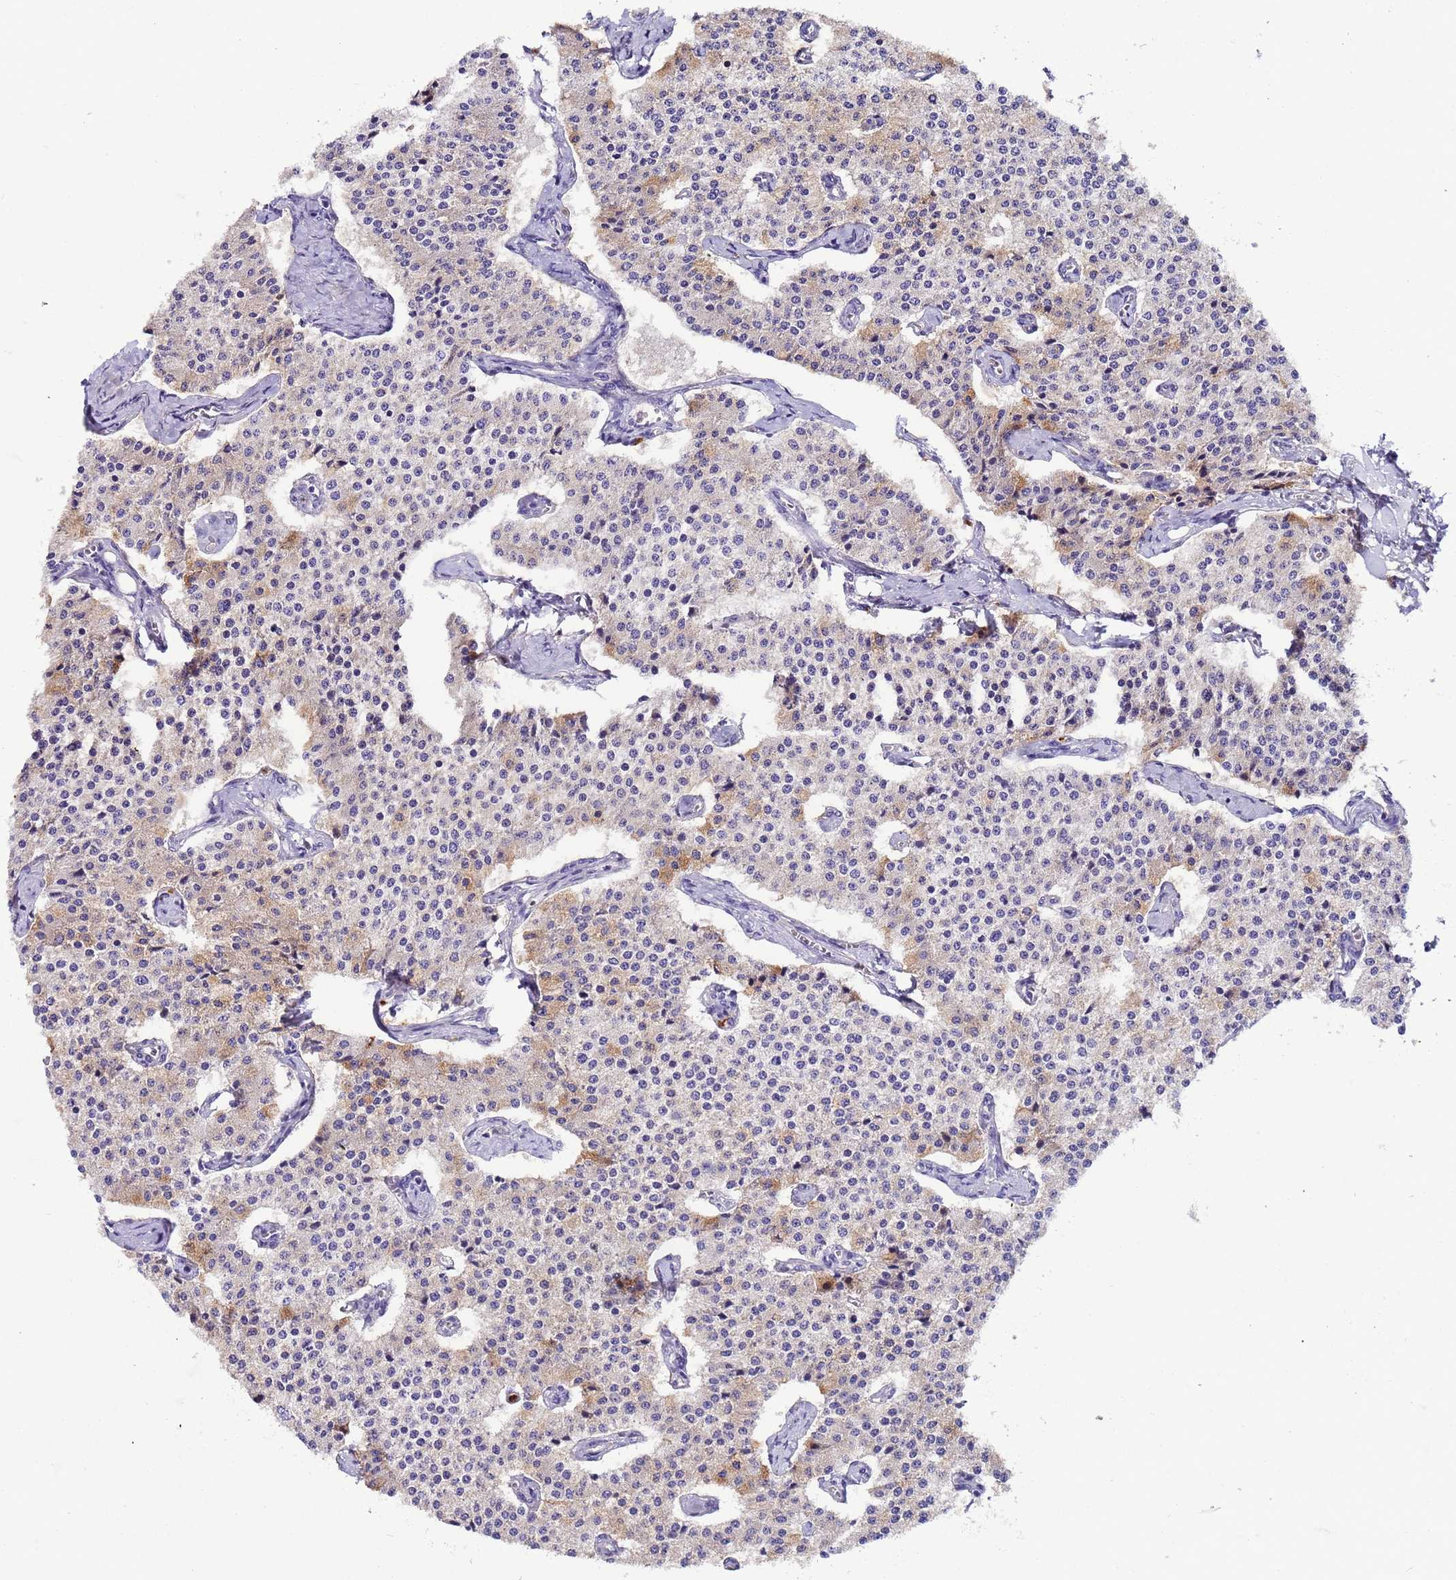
{"staining": {"intensity": "weak", "quantity": "<25%", "location": "cytoplasmic/membranous"}, "tissue": "carcinoid", "cell_type": "Tumor cells", "image_type": "cancer", "snomed": [{"axis": "morphology", "description": "Carcinoid, malignant, NOS"}, {"axis": "topography", "description": "Colon"}], "caption": "Immunohistochemical staining of malignant carcinoid demonstrates no significant positivity in tumor cells. (DAB immunohistochemistry (IHC), high magnification).", "gene": "PAQR7", "patient": {"sex": "female", "age": 52}}